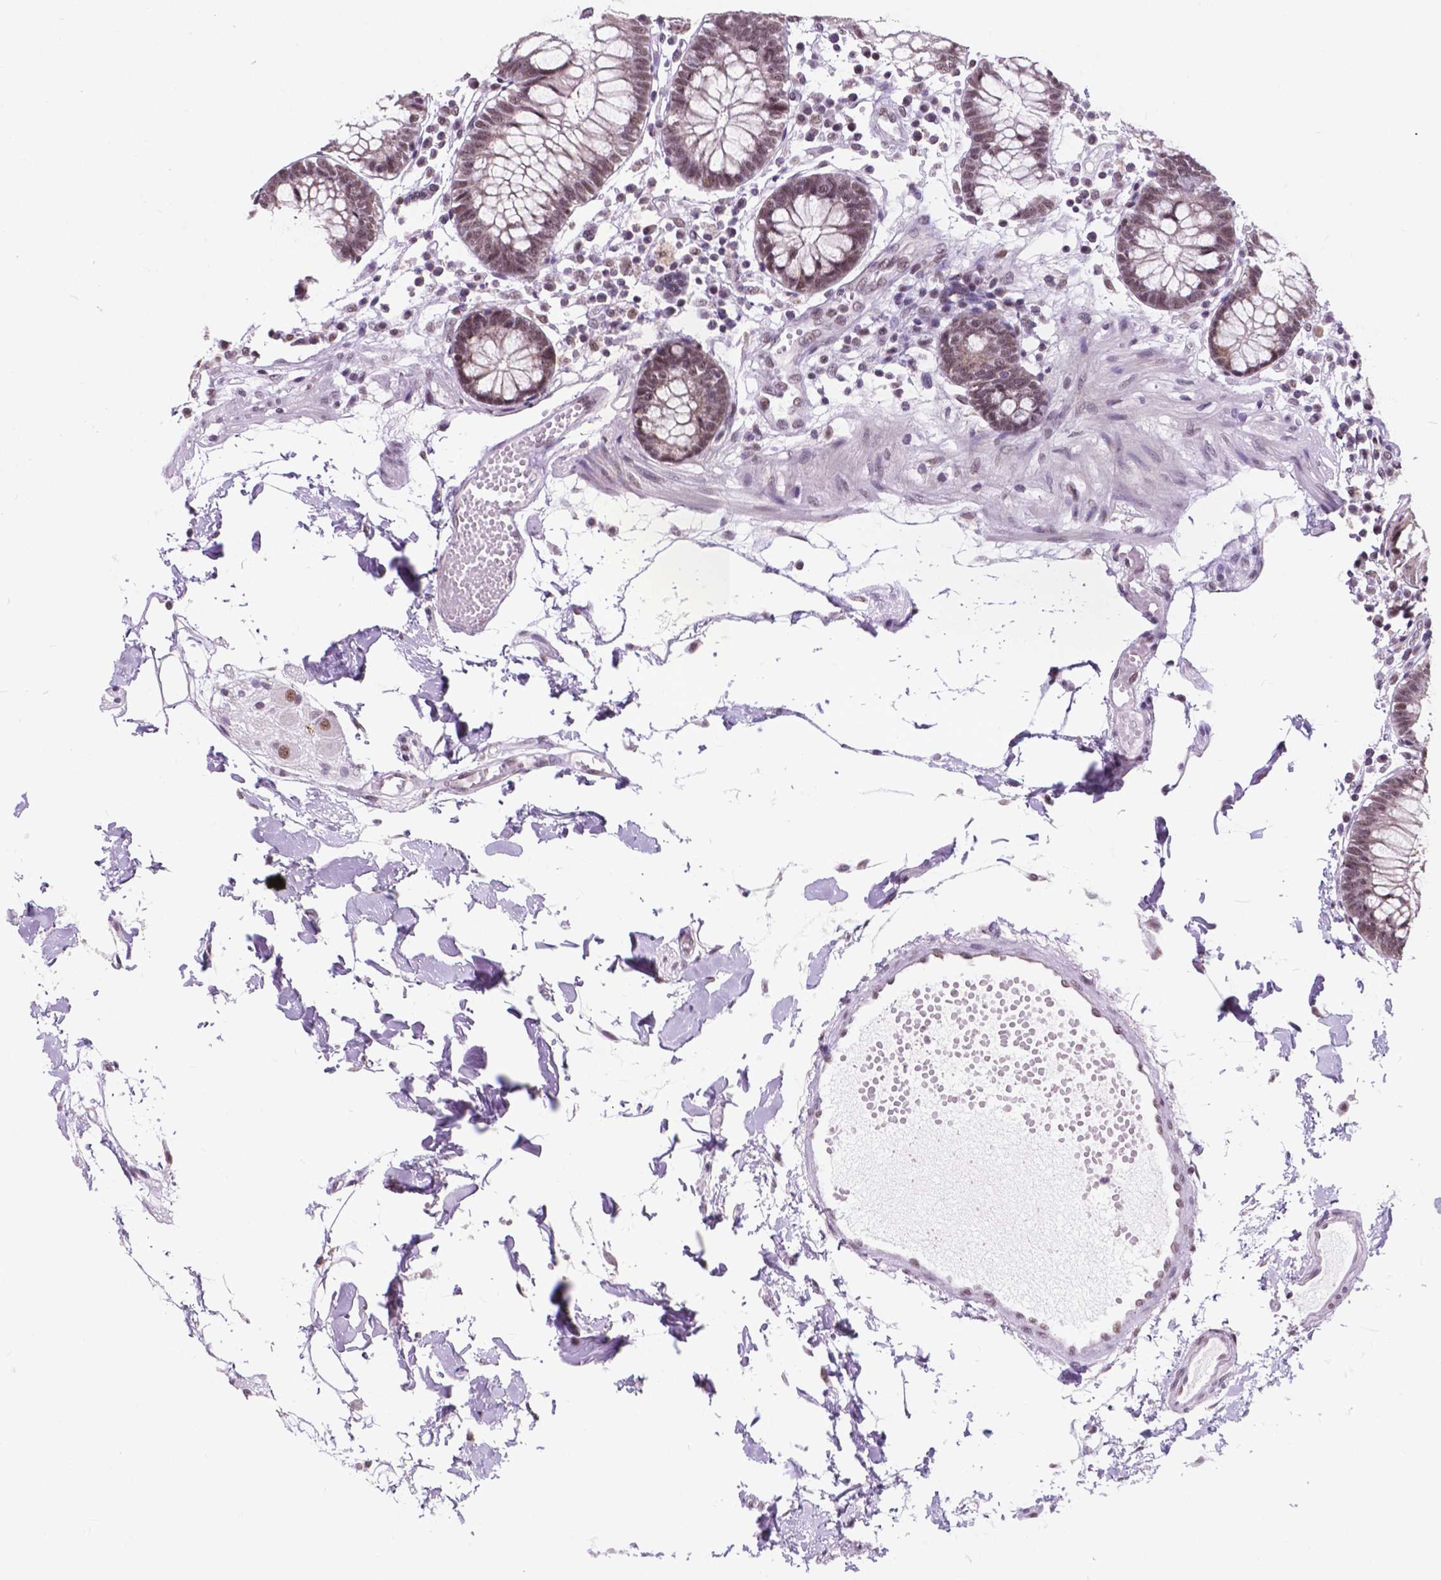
{"staining": {"intensity": "negative", "quantity": "none", "location": "none"}, "tissue": "colon", "cell_type": "Endothelial cells", "image_type": "normal", "snomed": [{"axis": "morphology", "description": "Normal tissue, NOS"}, {"axis": "morphology", "description": "Adenocarcinoma, NOS"}, {"axis": "topography", "description": "Colon"}], "caption": "This is an immunohistochemistry (IHC) histopathology image of normal colon. There is no positivity in endothelial cells.", "gene": "BCAS2", "patient": {"sex": "male", "age": 83}}